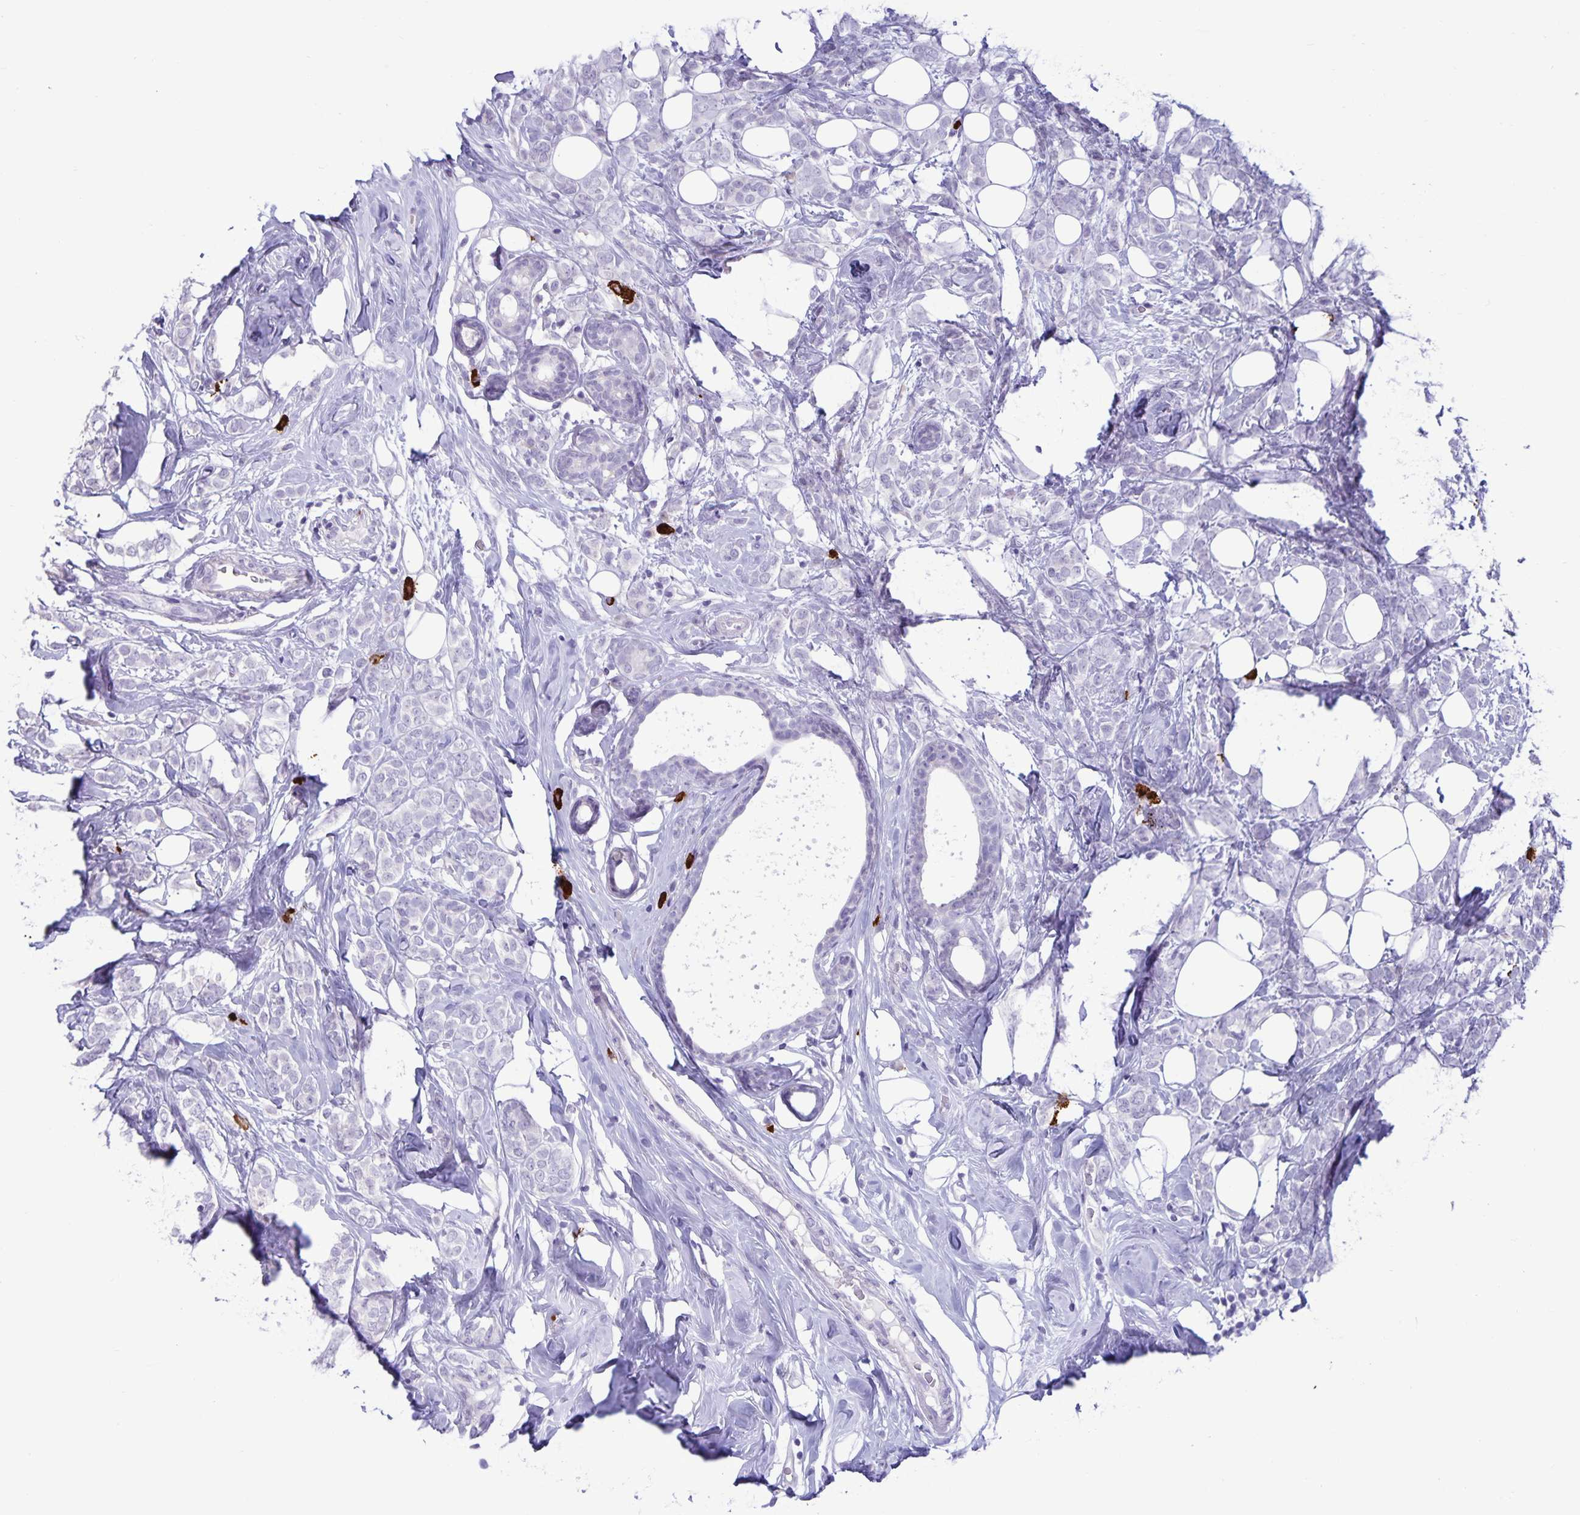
{"staining": {"intensity": "negative", "quantity": "none", "location": "none"}, "tissue": "breast cancer", "cell_type": "Tumor cells", "image_type": "cancer", "snomed": [{"axis": "morphology", "description": "Lobular carcinoma"}, {"axis": "topography", "description": "Breast"}], "caption": "This is an immunohistochemistry image of human lobular carcinoma (breast). There is no expression in tumor cells.", "gene": "IBTK", "patient": {"sex": "female", "age": 49}}